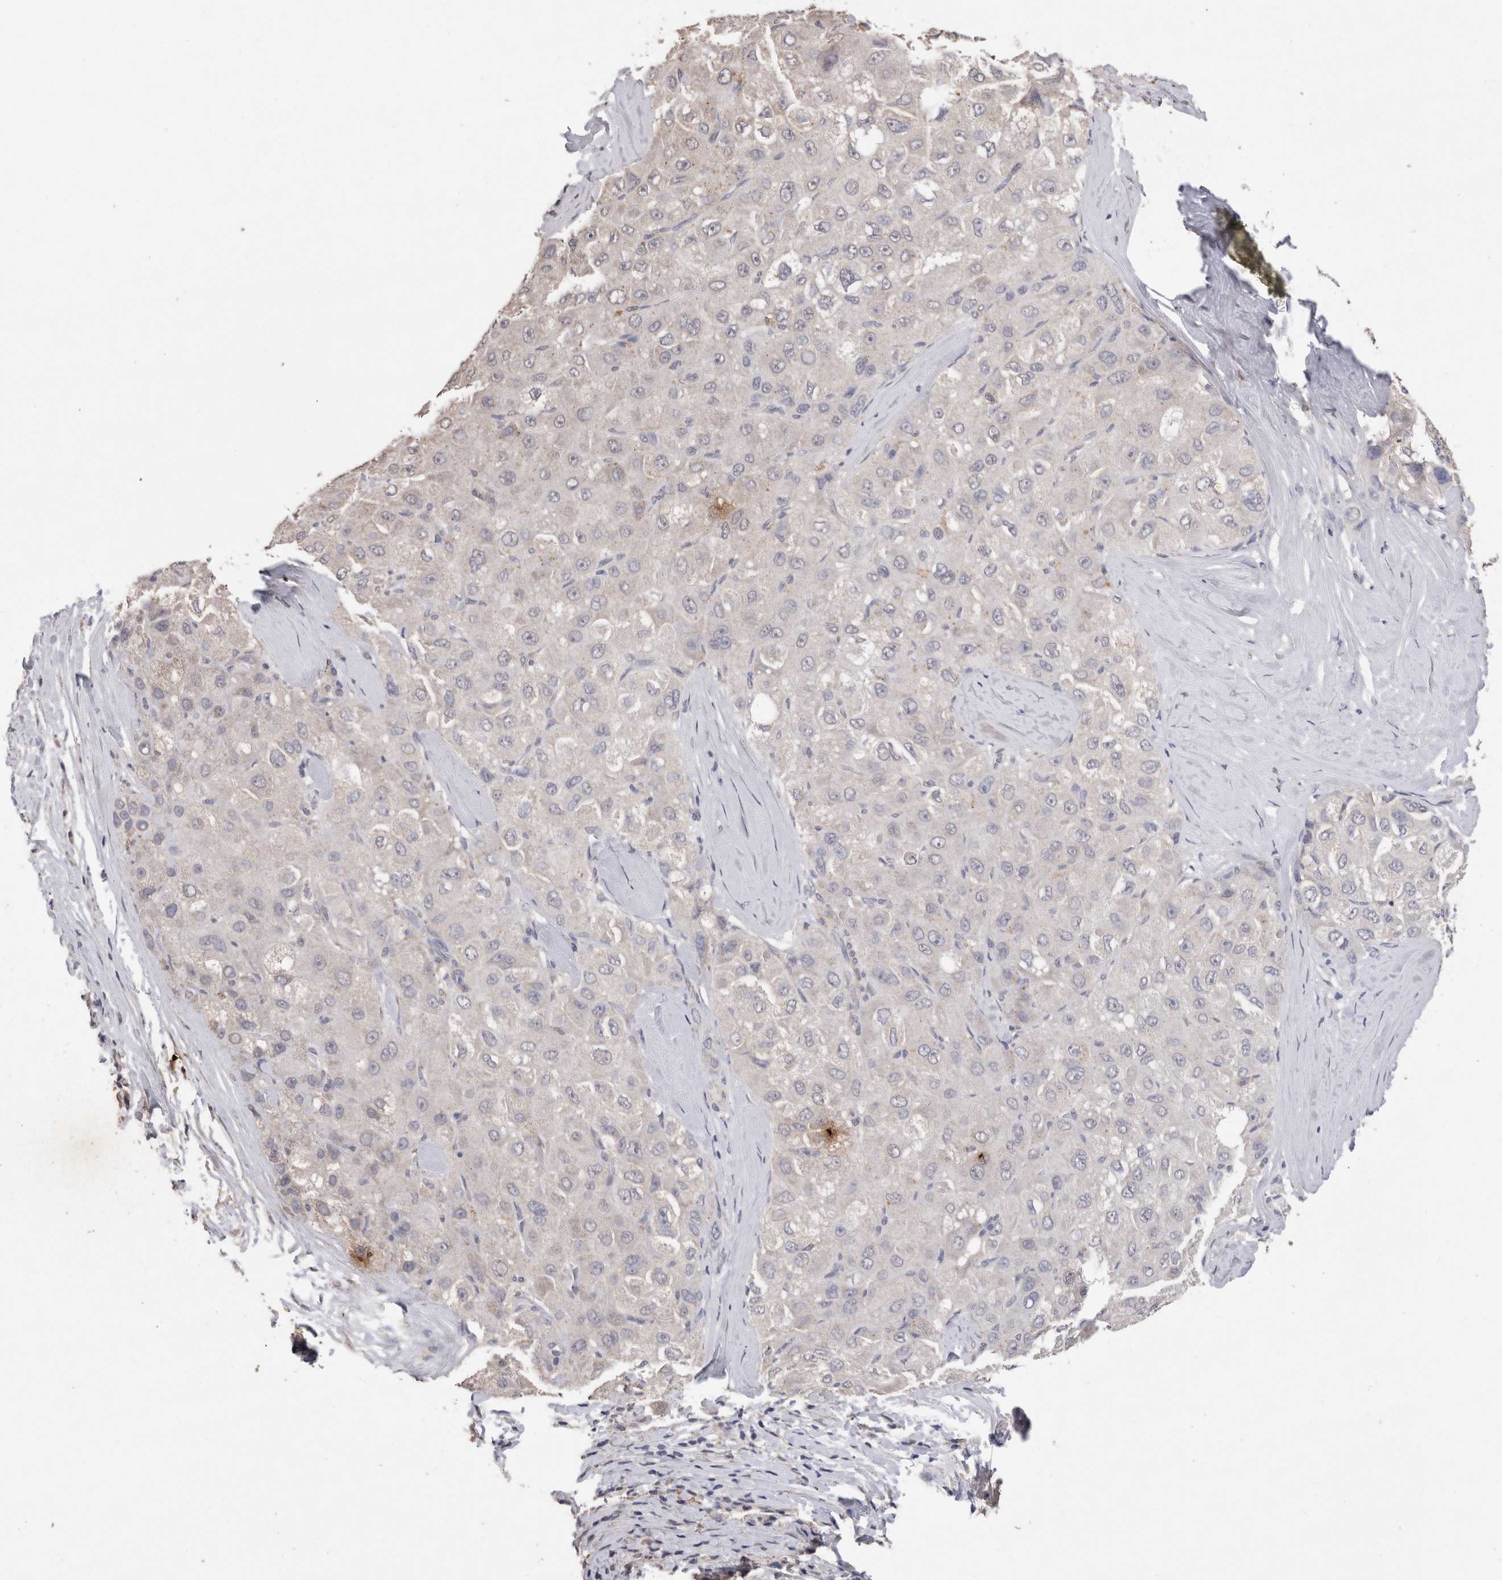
{"staining": {"intensity": "negative", "quantity": "none", "location": "none"}, "tissue": "liver cancer", "cell_type": "Tumor cells", "image_type": "cancer", "snomed": [{"axis": "morphology", "description": "Carcinoma, Hepatocellular, NOS"}, {"axis": "topography", "description": "Liver"}], "caption": "Tumor cells show no significant staining in liver cancer (hepatocellular carcinoma).", "gene": "CDH6", "patient": {"sex": "male", "age": 80}}